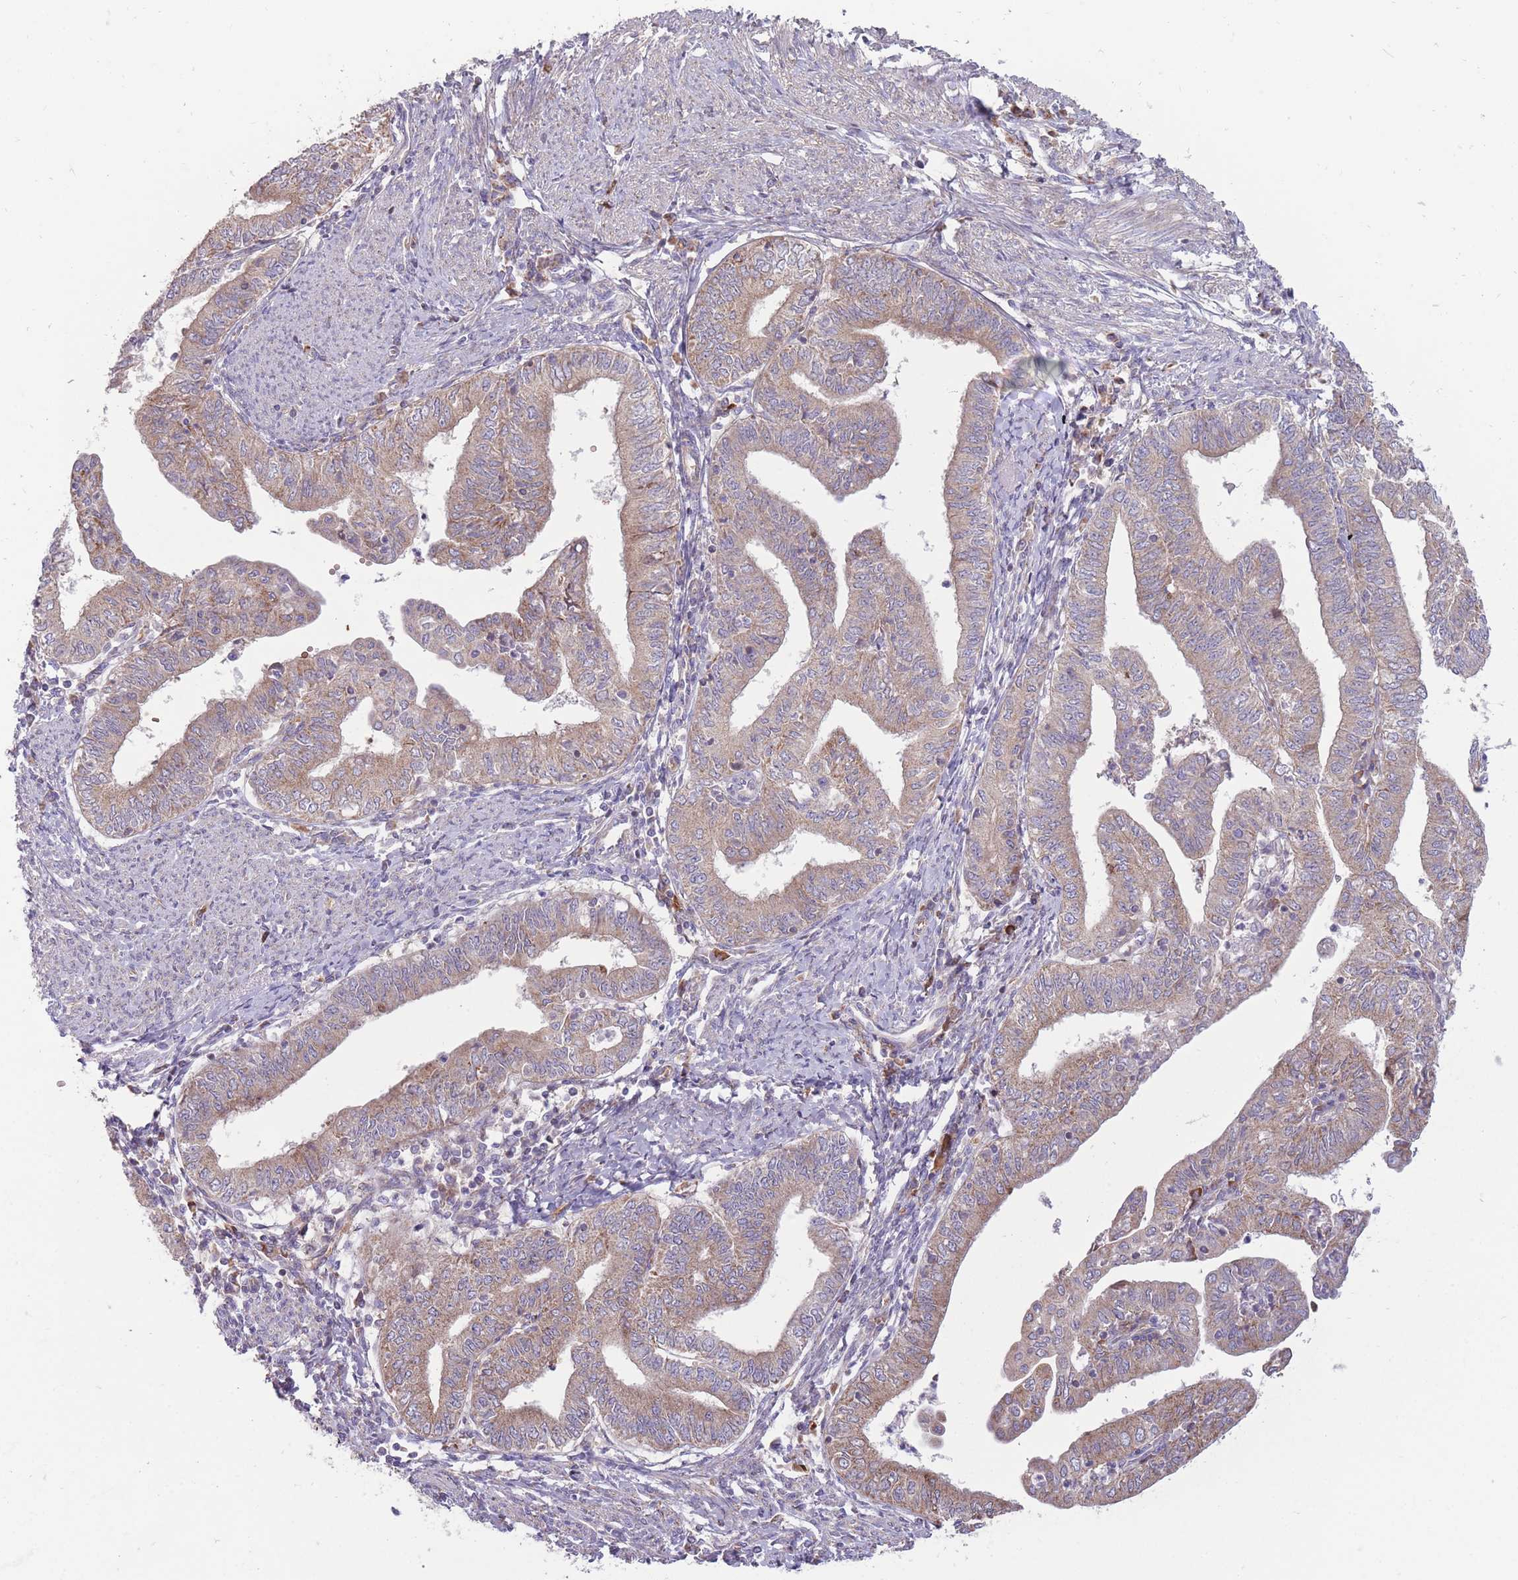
{"staining": {"intensity": "weak", "quantity": ">75%", "location": "cytoplasmic/membranous"}, "tissue": "endometrial cancer", "cell_type": "Tumor cells", "image_type": "cancer", "snomed": [{"axis": "morphology", "description": "Adenocarcinoma, NOS"}, {"axis": "topography", "description": "Endometrium"}], "caption": "Immunohistochemical staining of endometrial cancer (adenocarcinoma) exhibits weak cytoplasmic/membranous protein positivity in approximately >75% of tumor cells.", "gene": "ANKRD10", "patient": {"sex": "female", "age": 66}}